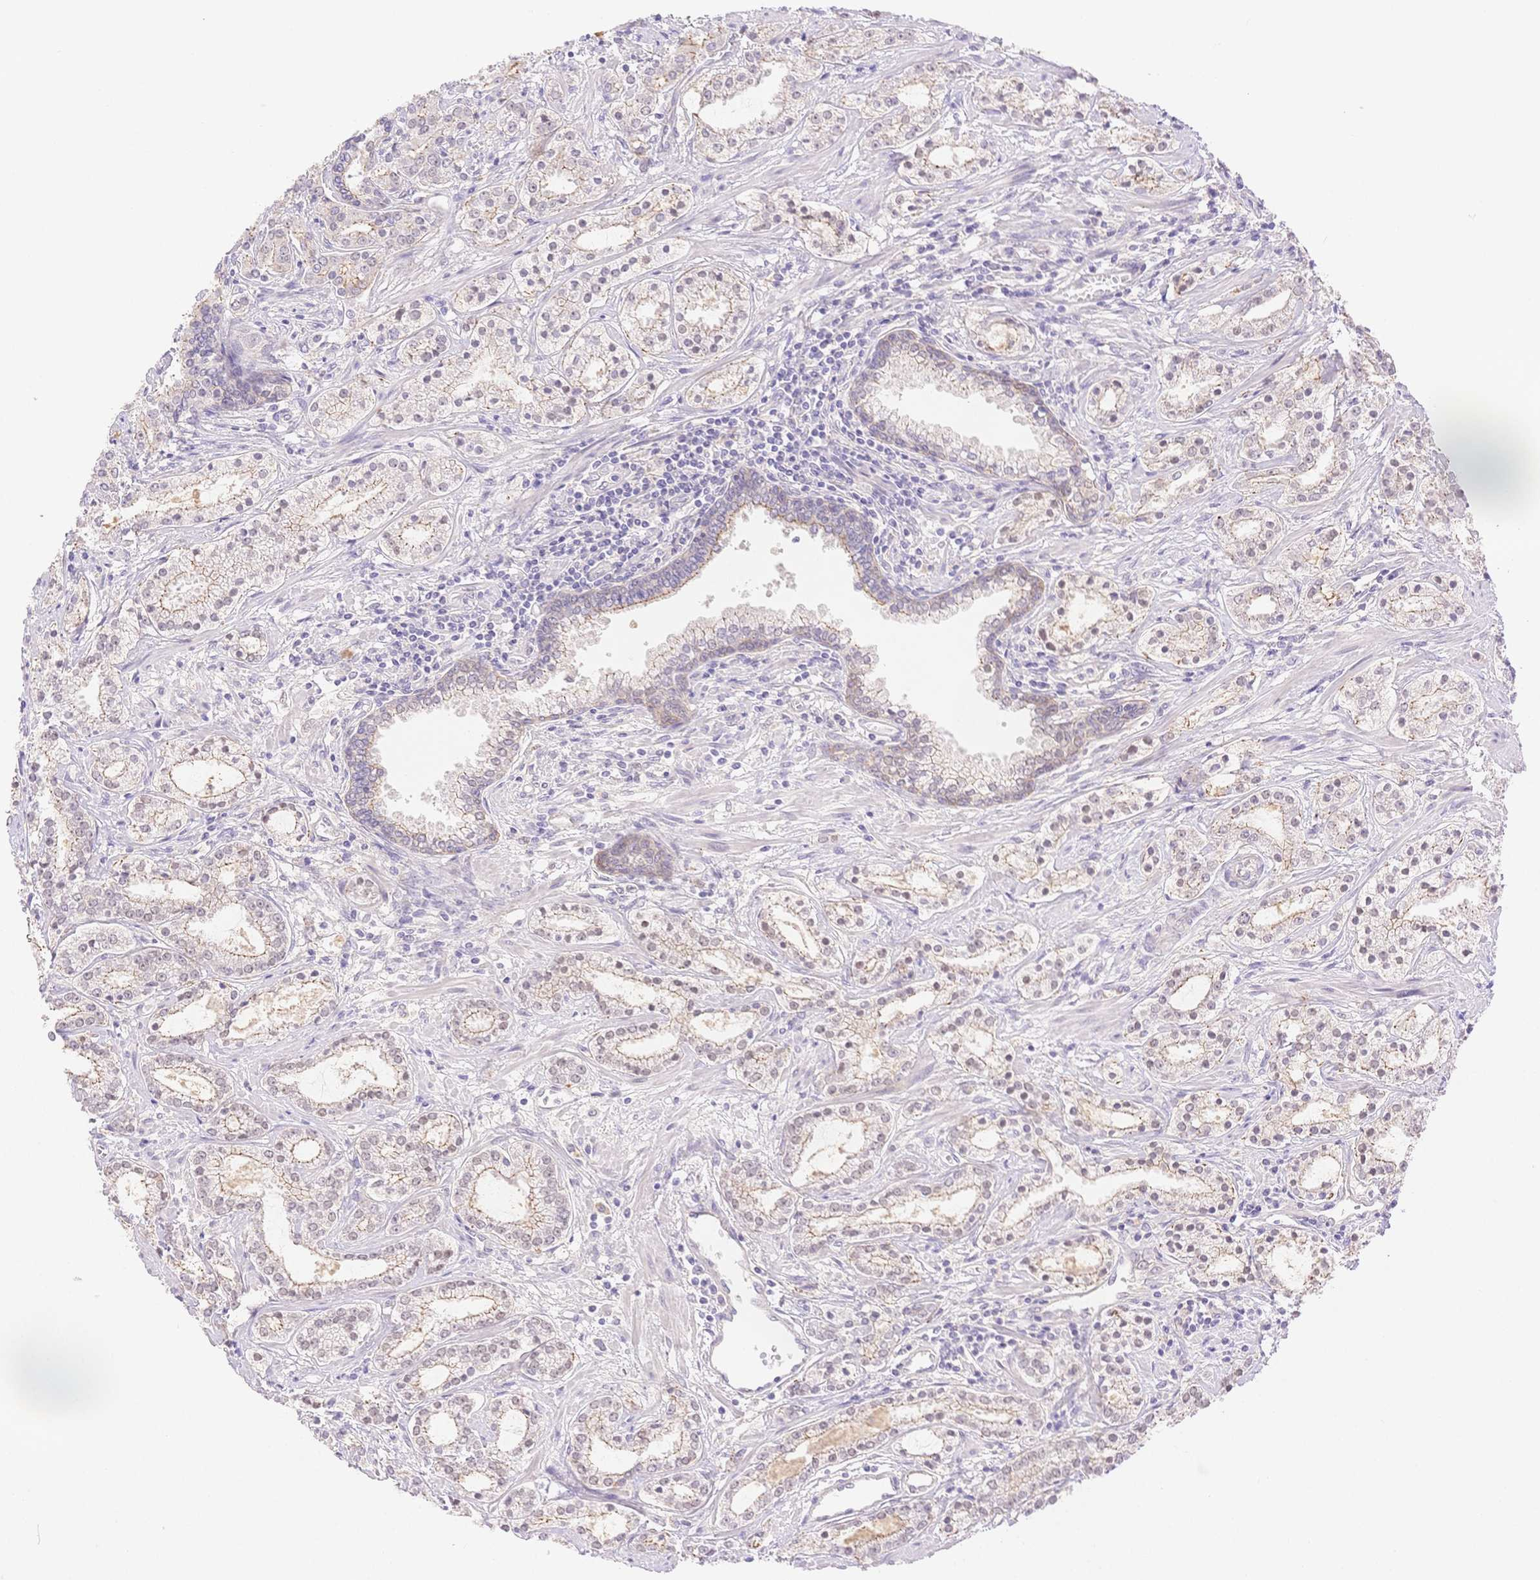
{"staining": {"intensity": "moderate", "quantity": "25%-75%", "location": "cytoplasmic/membranous"}, "tissue": "prostate cancer", "cell_type": "Tumor cells", "image_type": "cancer", "snomed": [{"axis": "morphology", "description": "Adenocarcinoma, Medium grade"}, {"axis": "topography", "description": "Prostate"}], "caption": "Immunohistochemical staining of human prostate cancer (medium-grade adenocarcinoma) displays medium levels of moderate cytoplasmic/membranous positivity in approximately 25%-75% of tumor cells.", "gene": "WDR54", "patient": {"sex": "male", "age": 57}}